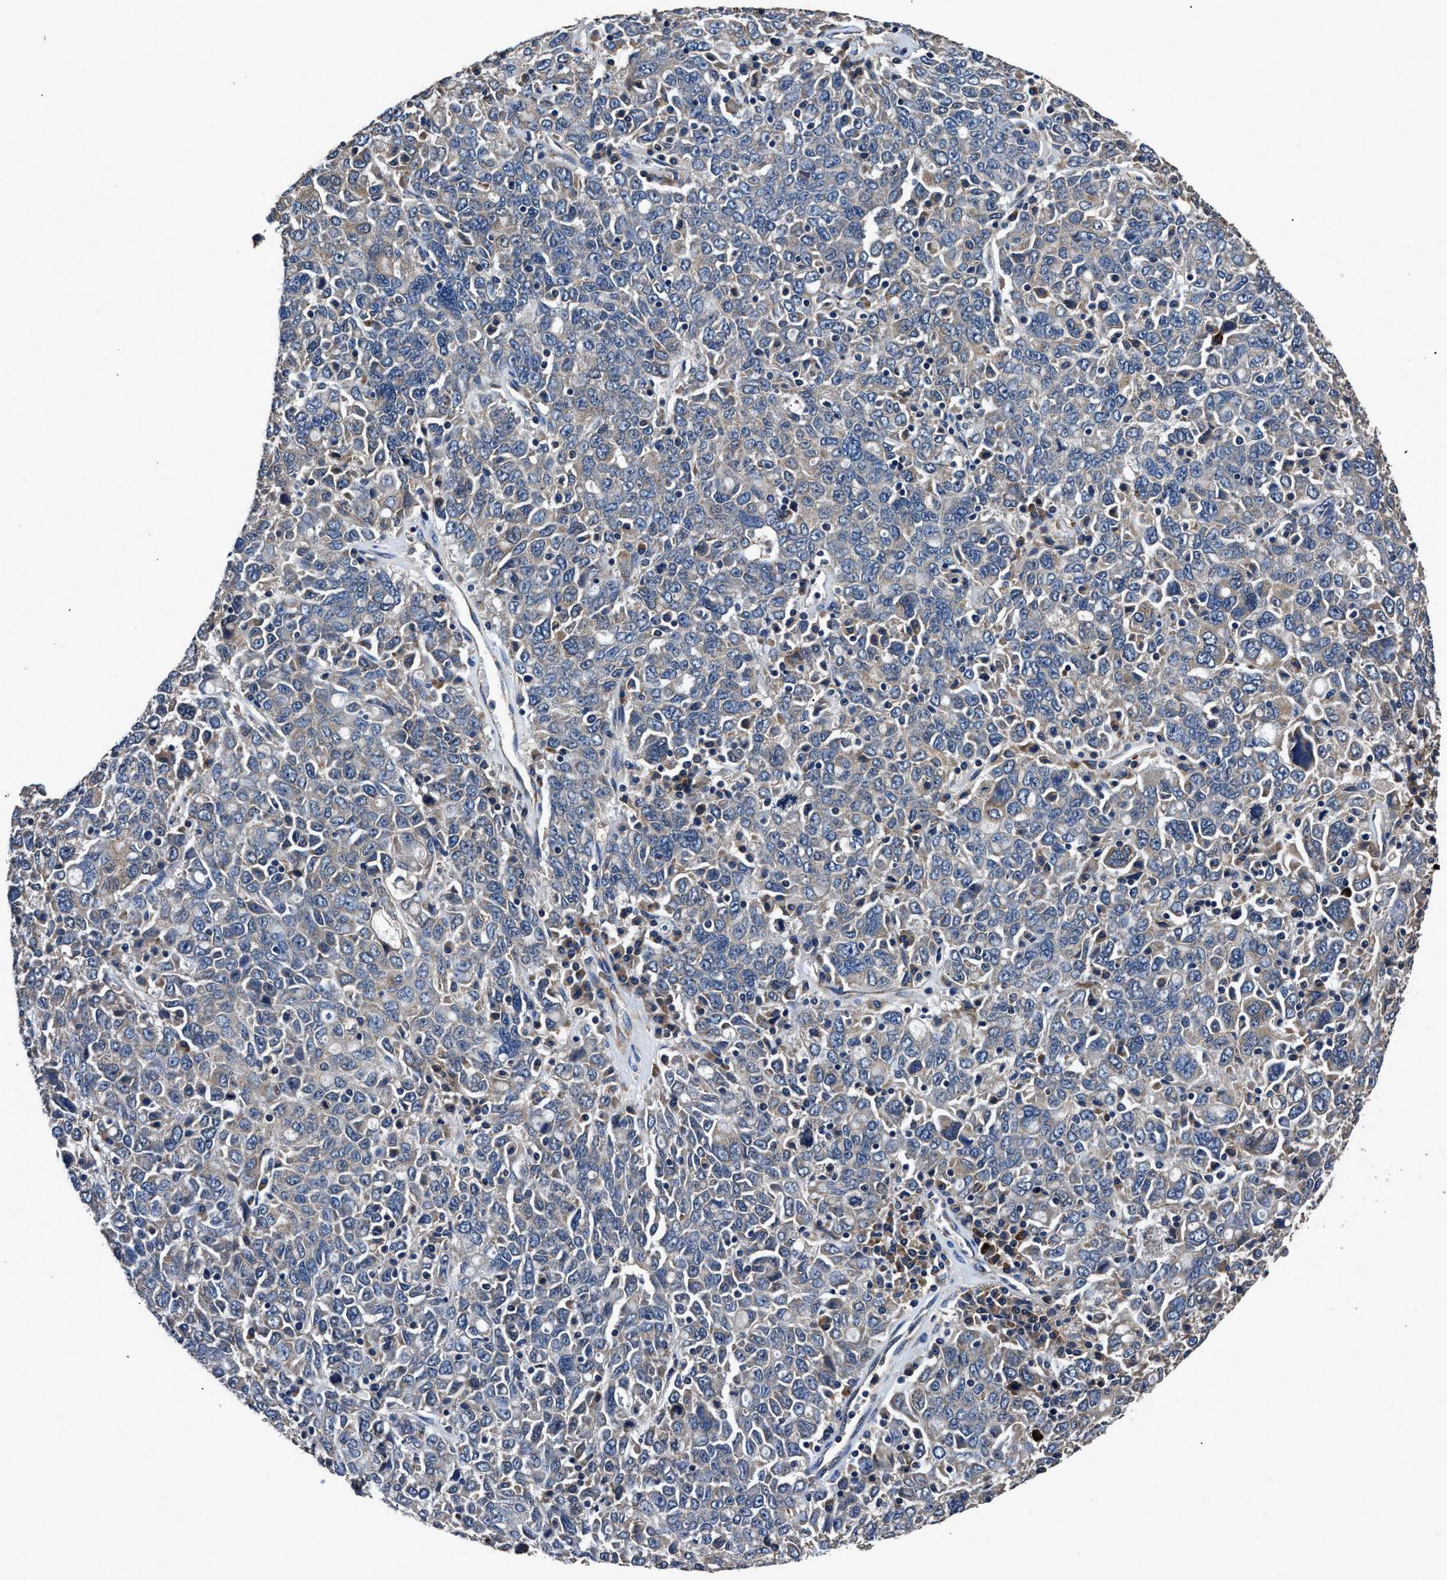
{"staining": {"intensity": "weak", "quantity": "<25%", "location": "cytoplasmic/membranous"}, "tissue": "ovarian cancer", "cell_type": "Tumor cells", "image_type": "cancer", "snomed": [{"axis": "morphology", "description": "Carcinoma, endometroid"}, {"axis": "topography", "description": "Ovary"}], "caption": "Photomicrograph shows no significant protein positivity in tumor cells of endometroid carcinoma (ovarian).", "gene": "DHRS7B", "patient": {"sex": "female", "age": 62}}